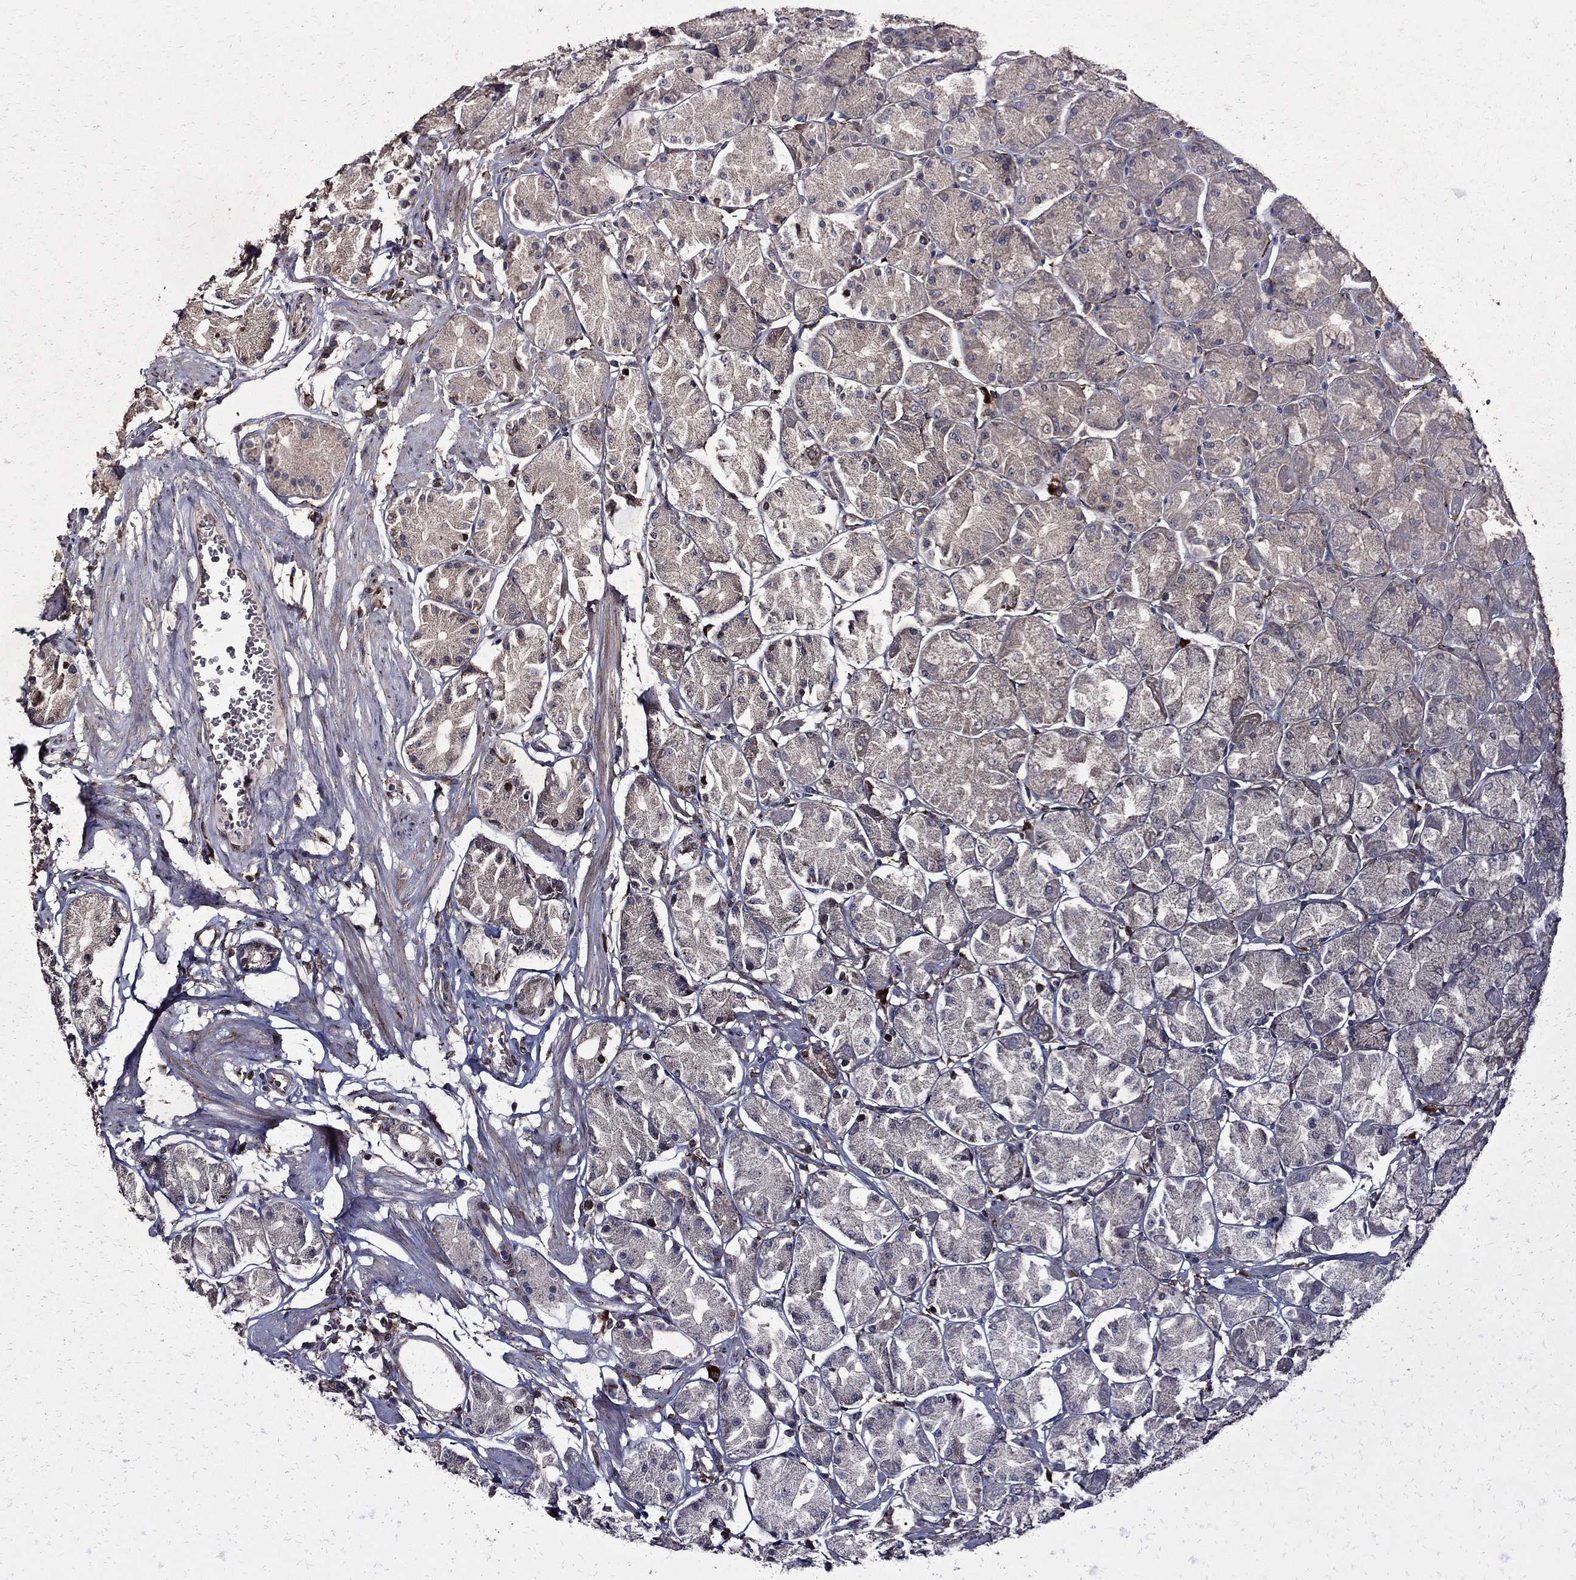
{"staining": {"intensity": "moderate", "quantity": "<25%", "location": "cytoplasmic/membranous"}, "tissue": "stomach", "cell_type": "Glandular cells", "image_type": "normal", "snomed": [{"axis": "morphology", "description": "Normal tissue, NOS"}, {"axis": "topography", "description": "Stomach, upper"}], "caption": "Moderate cytoplasmic/membranous protein expression is appreciated in about <25% of glandular cells in stomach.", "gene": "CAB39L", "patient": {"sex": "male", "age": 60}}